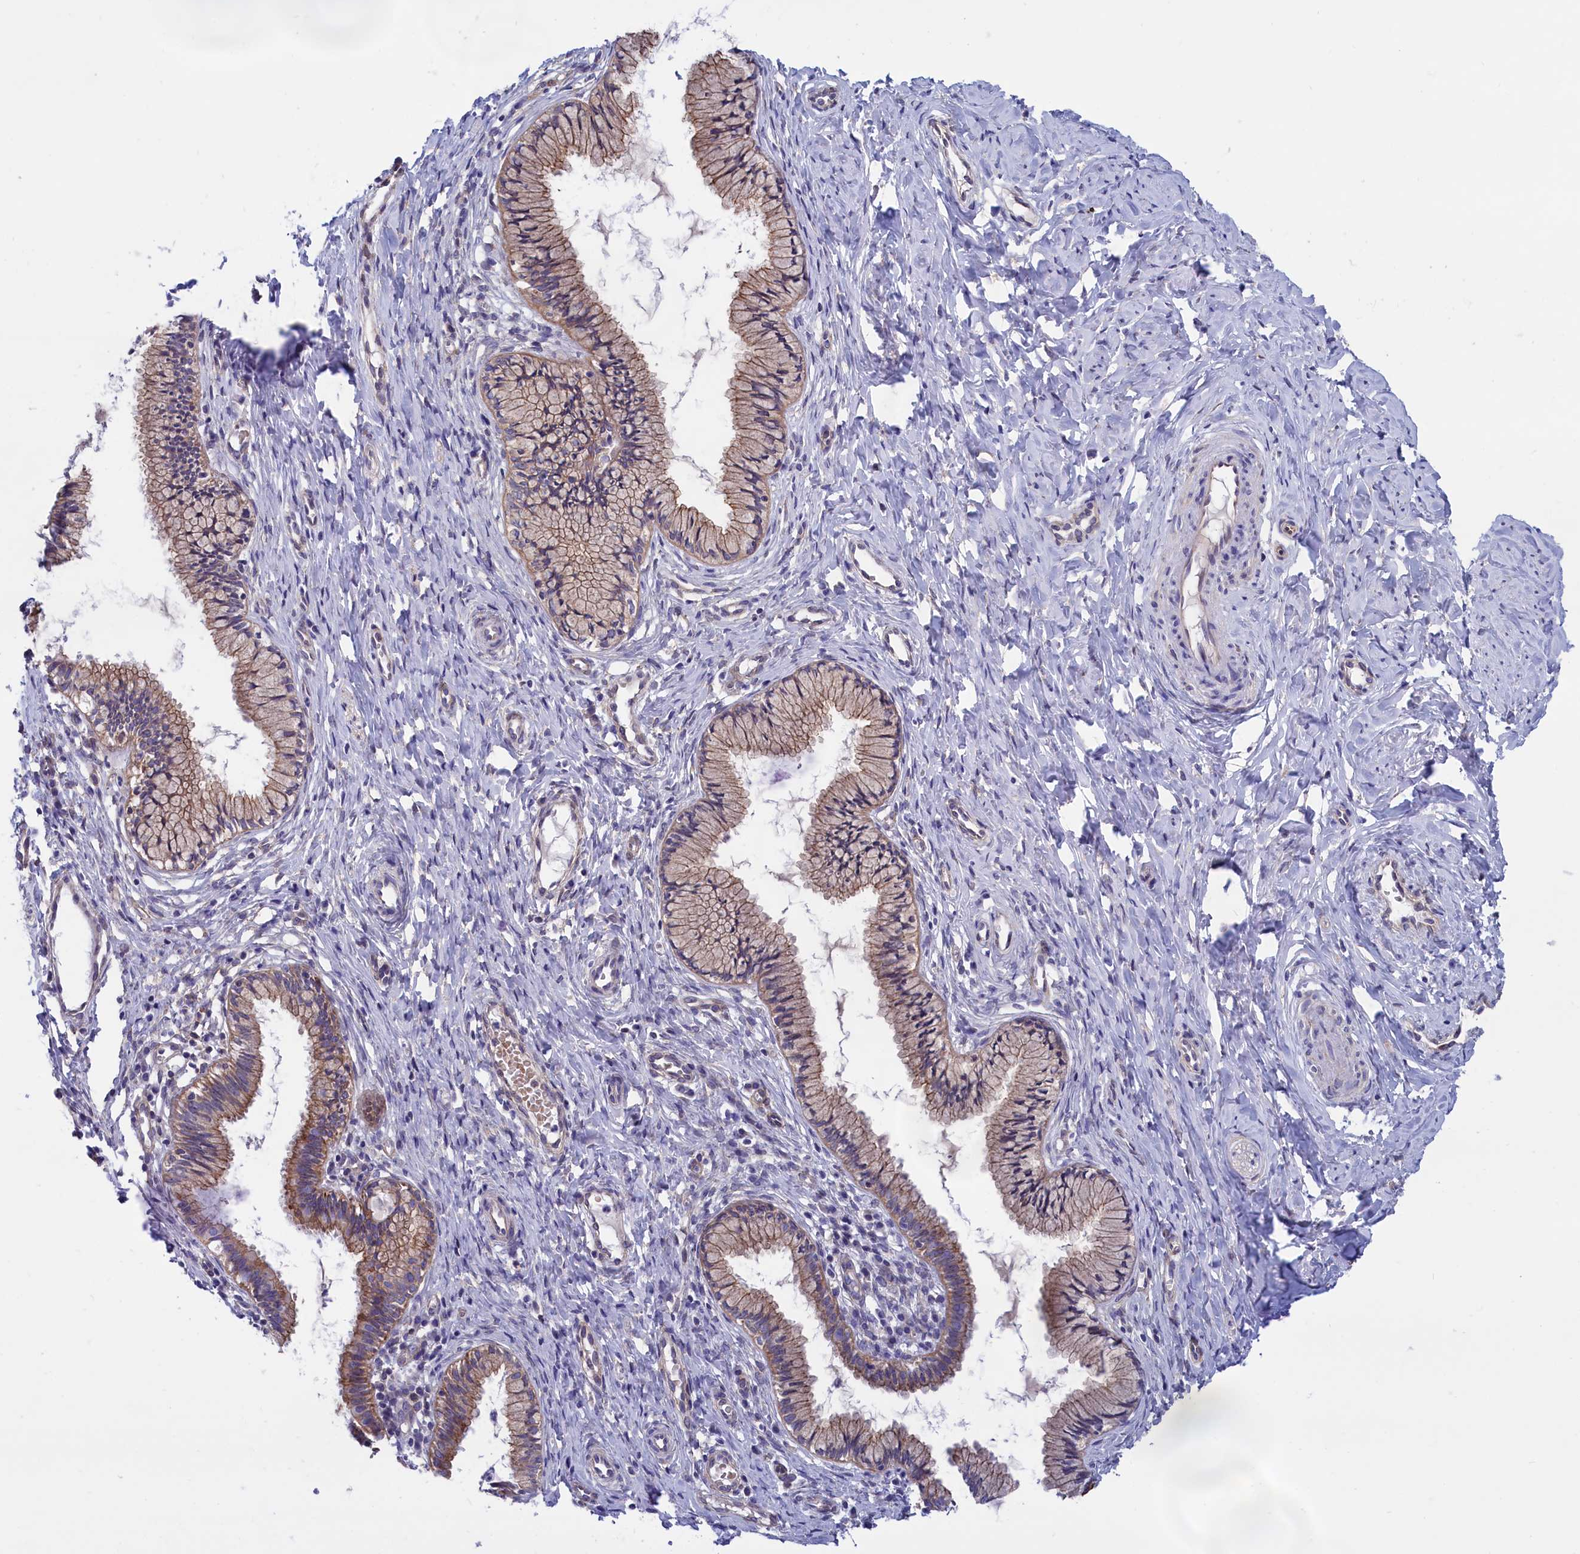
{"staining": {"intensity": "weak", "quantity": "25%-75%", "location": "cytoplasmic/membranous"}, "tissue": "cervix", "cell_type": "Glandular cells", "image_type": "normal", "snomed": [{"axis": "morphology", "description": "Normal tissue, NOS"}, {"axis": "topography", "description": "Cervix"}], "caption": "Protein expression analysis of unremarkable cervix reveals weak cytoplasmic/membranous positivity in approximately 25%-75% of glandular cells. (Stains: DAB in brown, nuclei in blue, Microscopy: brightfield microscopy at high magnification).", "gene": "ABCC12", "patient": {"sex": "female", "age": 27}}